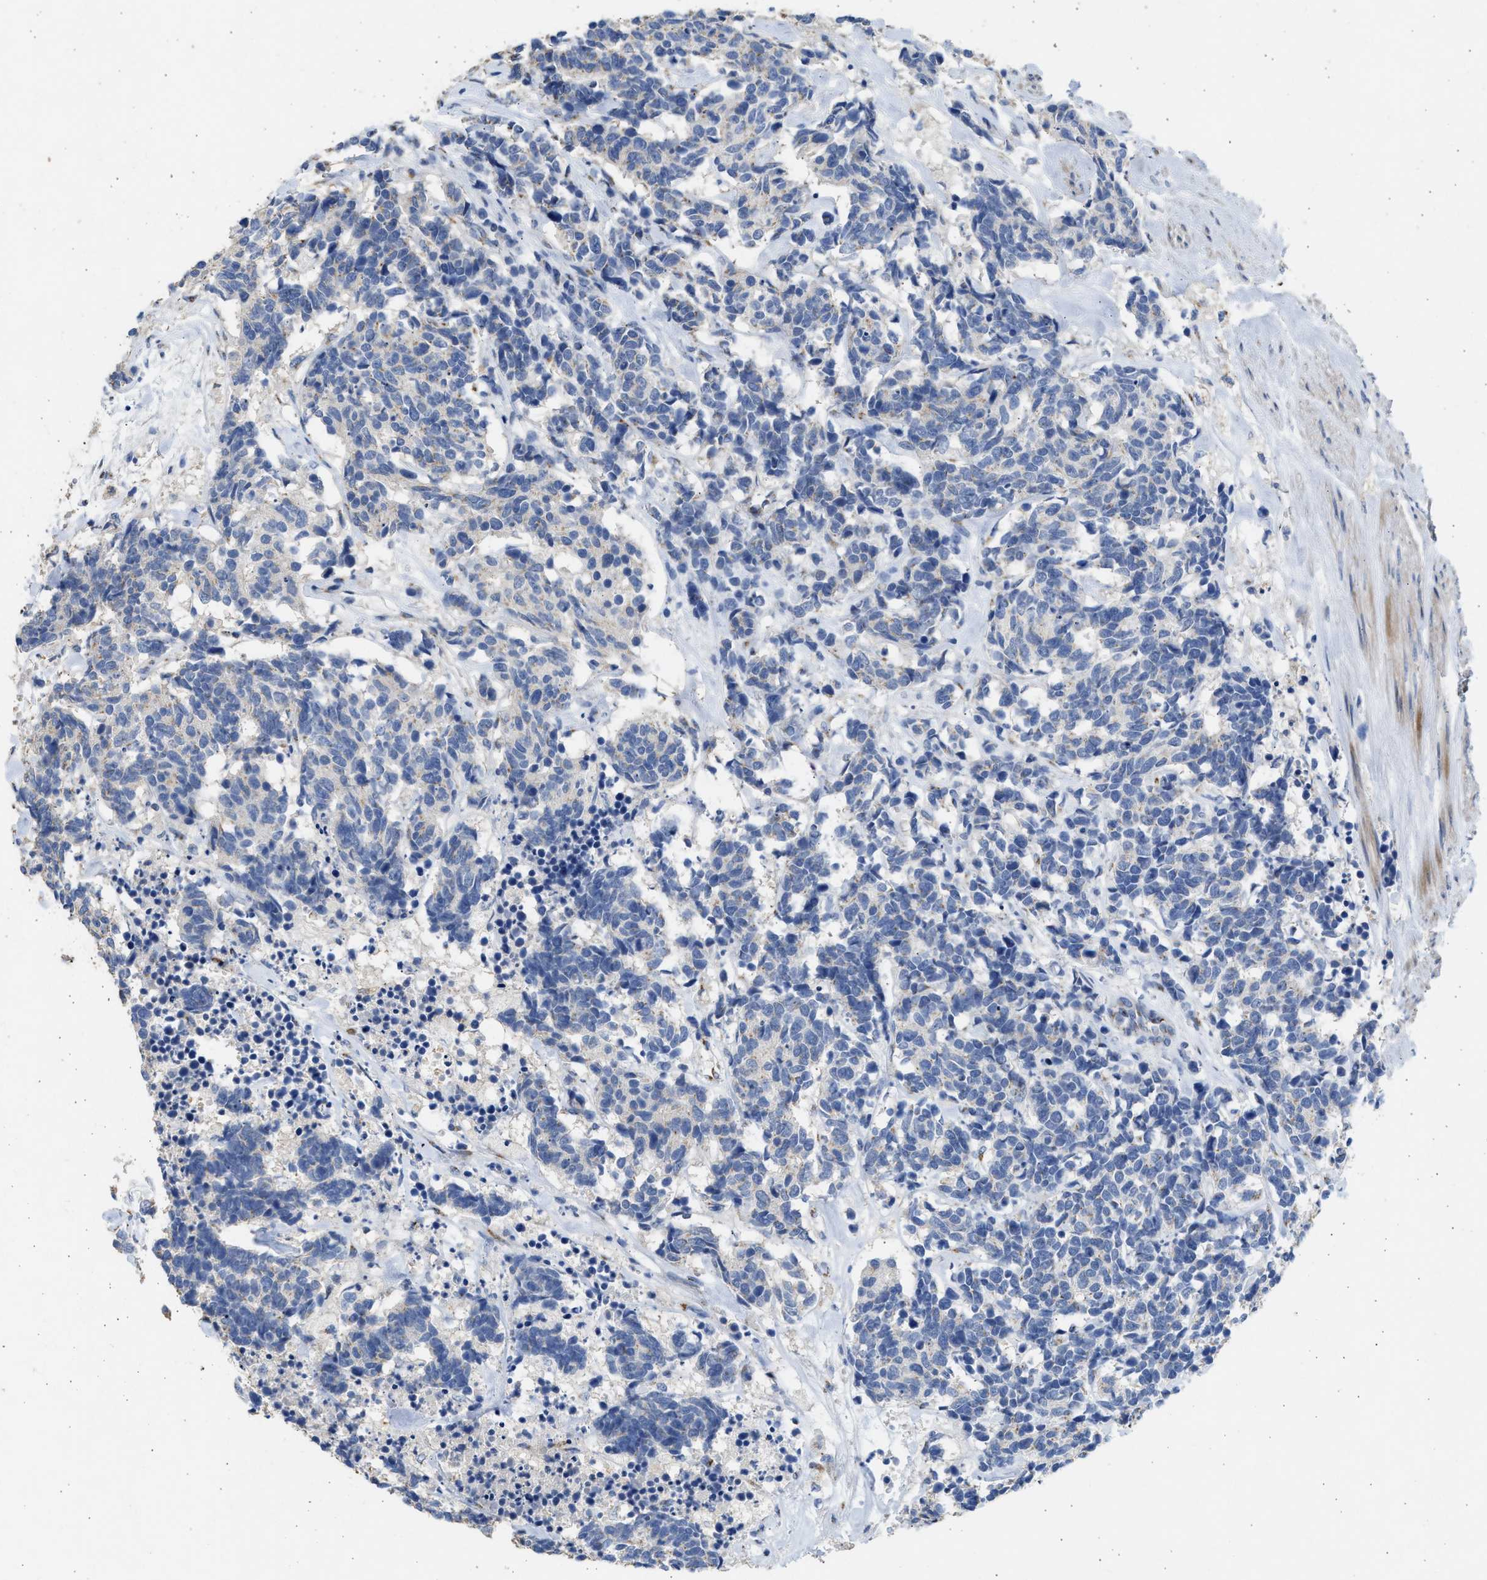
{"staining": {"intensity": "negative", "quantity": "none", "location": "none"}, "tissue": "carcinoid", "cell_type": "Tumor cells", "image_type": "cancer", "snomed": [{"axis": "morphology", "description": "Carcinoma, NOS"}, {"axis": "morphology", "description": "Carcinoid, malignant, NOS"}, {"axis": "topography", "description": "Urinary bladder"}], "caption": "Image shows no significant protein staining in tumor cells of carcinoid. (Immunohistochemistry (ihc), brightfield microscopy, high magnification).", "gene": "IPO8", "patient": {"sex": "male", "age": 57}}